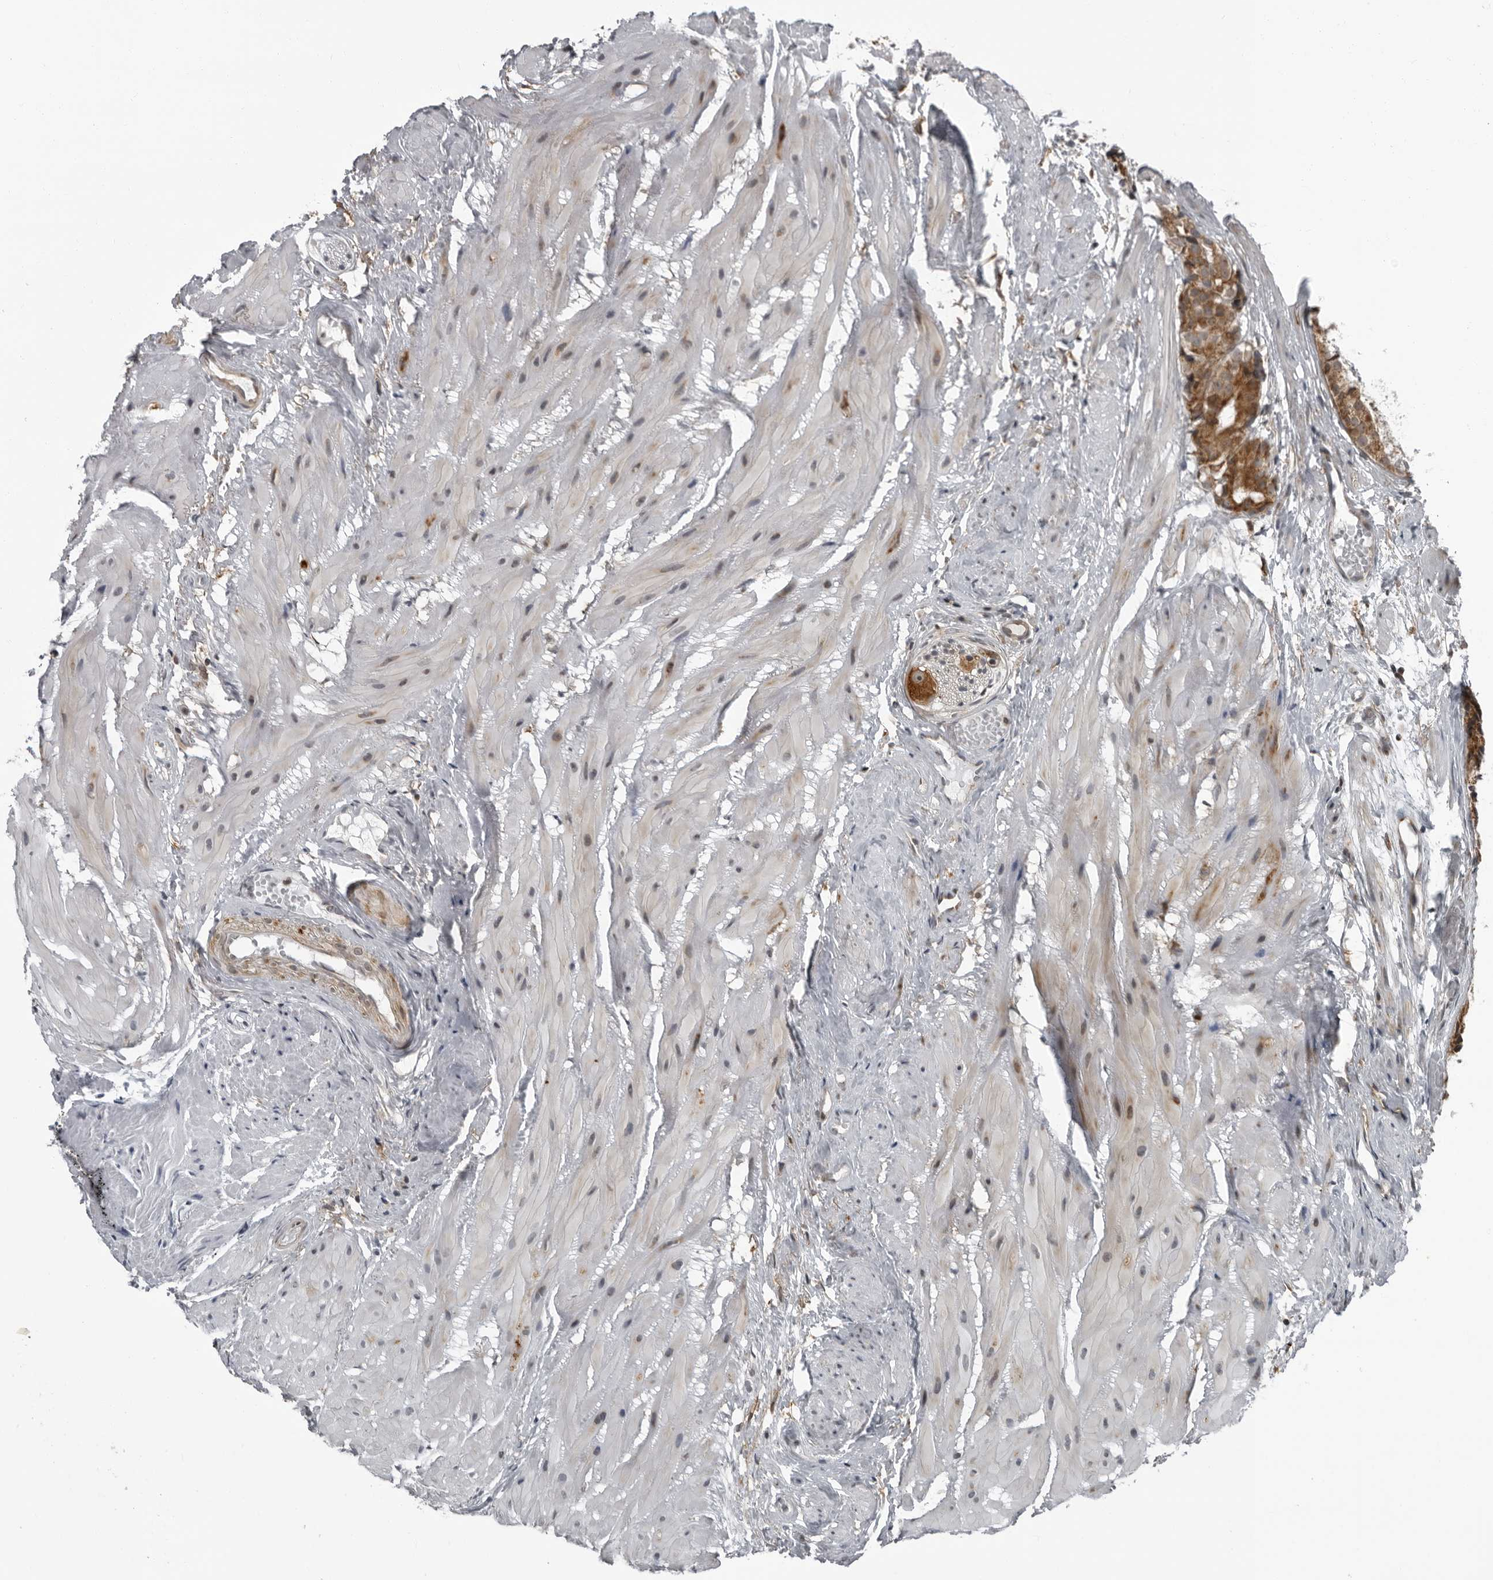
{"staining": {"intensity": "moderate", "quantity": ">75%", "location": "cytoplasmic/membranous"}, "tissue": "prostate cancer", "cell_type": "Tumor cells", "image_type": "cancer", "snomed": [{"axis": "morphology", "description": "Adenocarcinoma, Low grade"}, {"axis": "topography", "description": "Prostate"}], "caption": "Immunohistochemical staining of prostate cancer demonstrates moderate cytoplasmic/membranous protein positivity in approximately >75% of tumor cells.", "gene": "RTCA", "patient": {"sex": "male", "age": 88}}